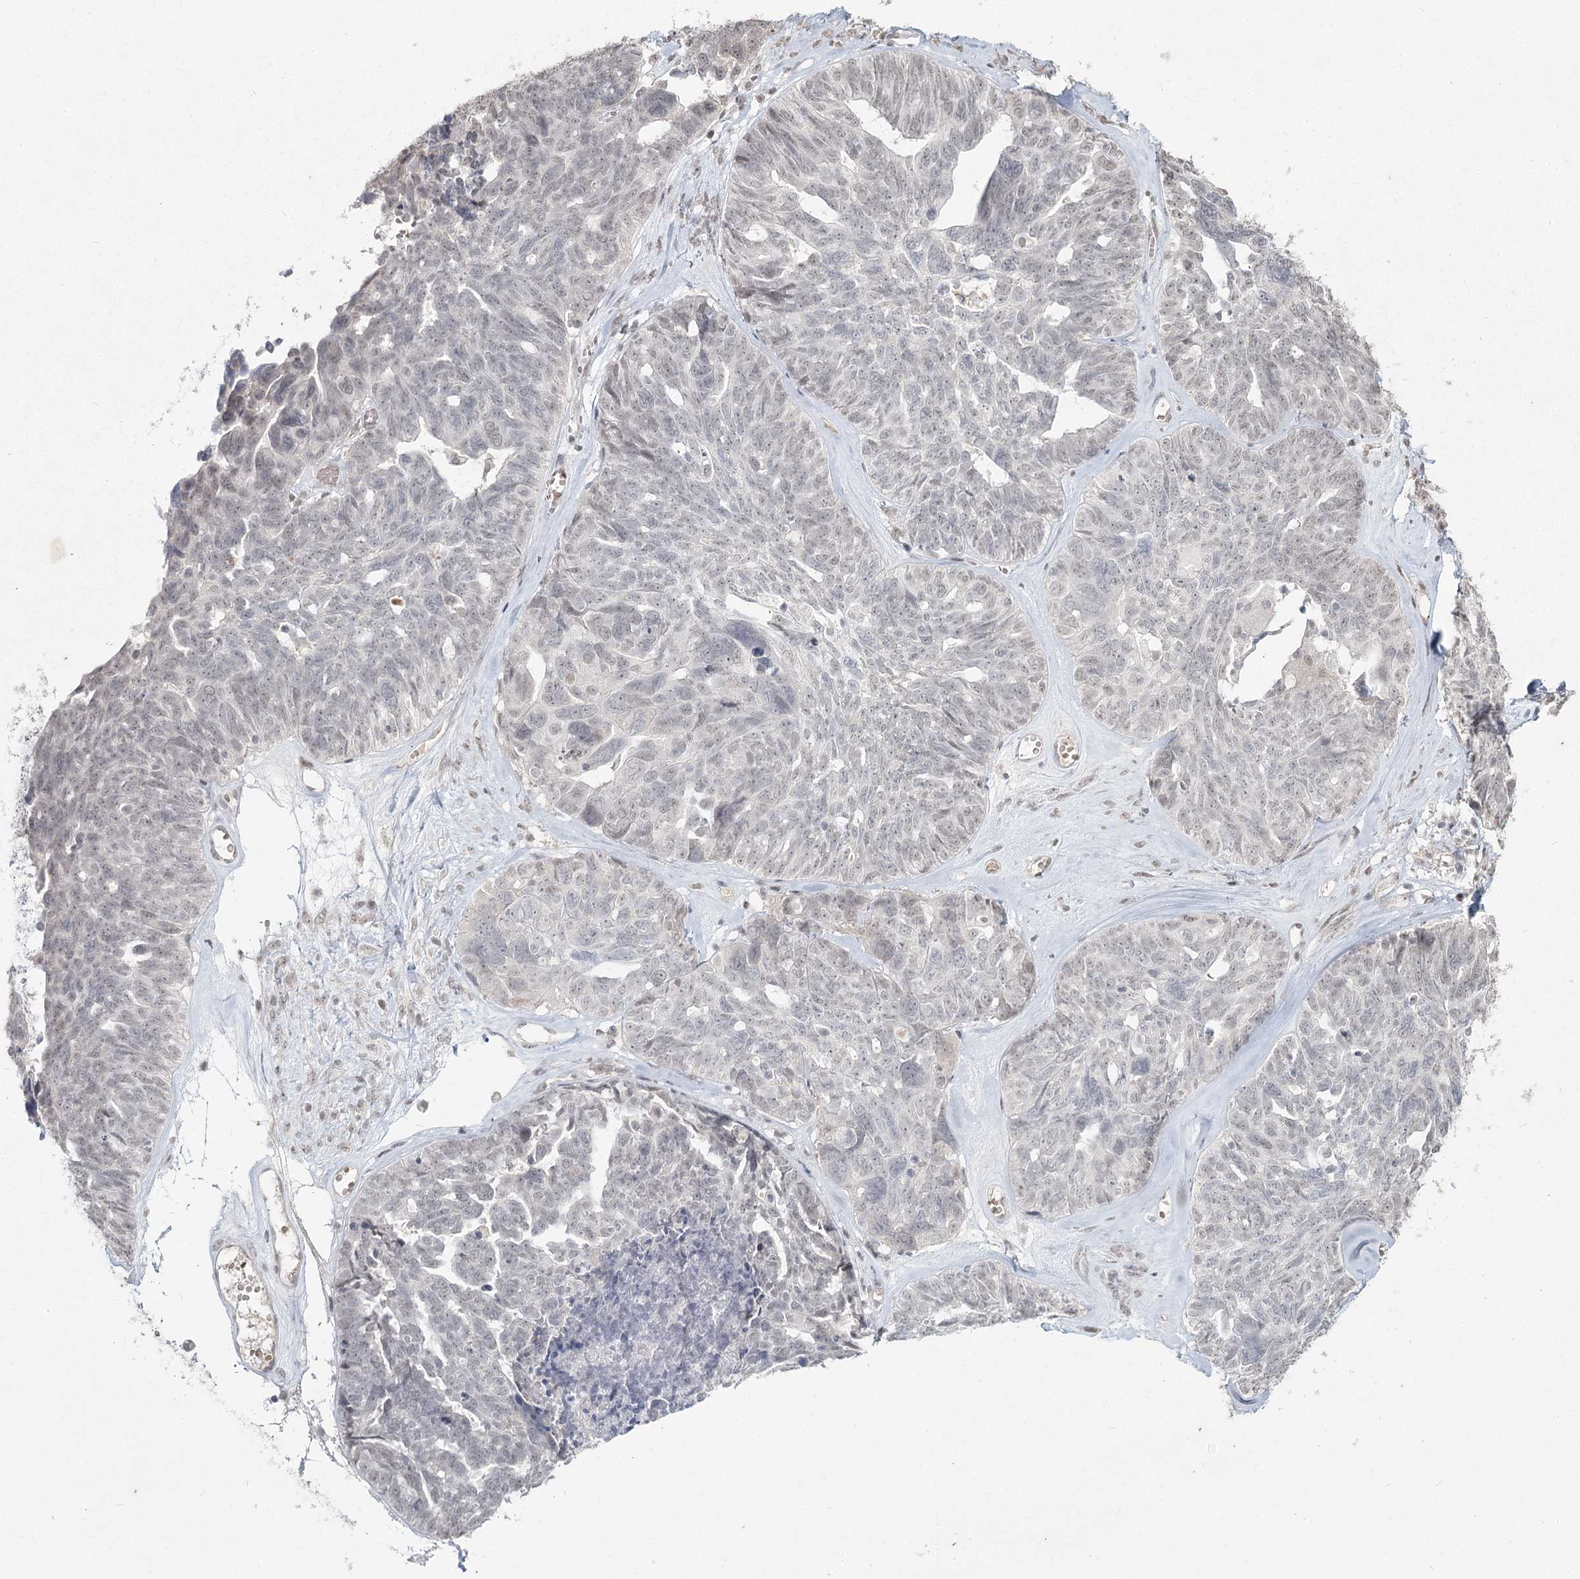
{"staining": {"intensity": "negative", "quantity": "none", "location": "none"}, "tissue": "ovarian cancer", "cell_type": "Tumor cells", "image_type": "cancer", "snomed": [{"axis": "morphology", "description": "Cystadenocarcinoma, serous, NOS"}, {"axis": "topography", "description": "Ovary"}], "caption": "Tumor cells show no significant protein staining in ovarian cancer (serous cystadenocarcinoma).", "gene": "LY6G5C", "patient": {"sex": "female", "age": 79}}